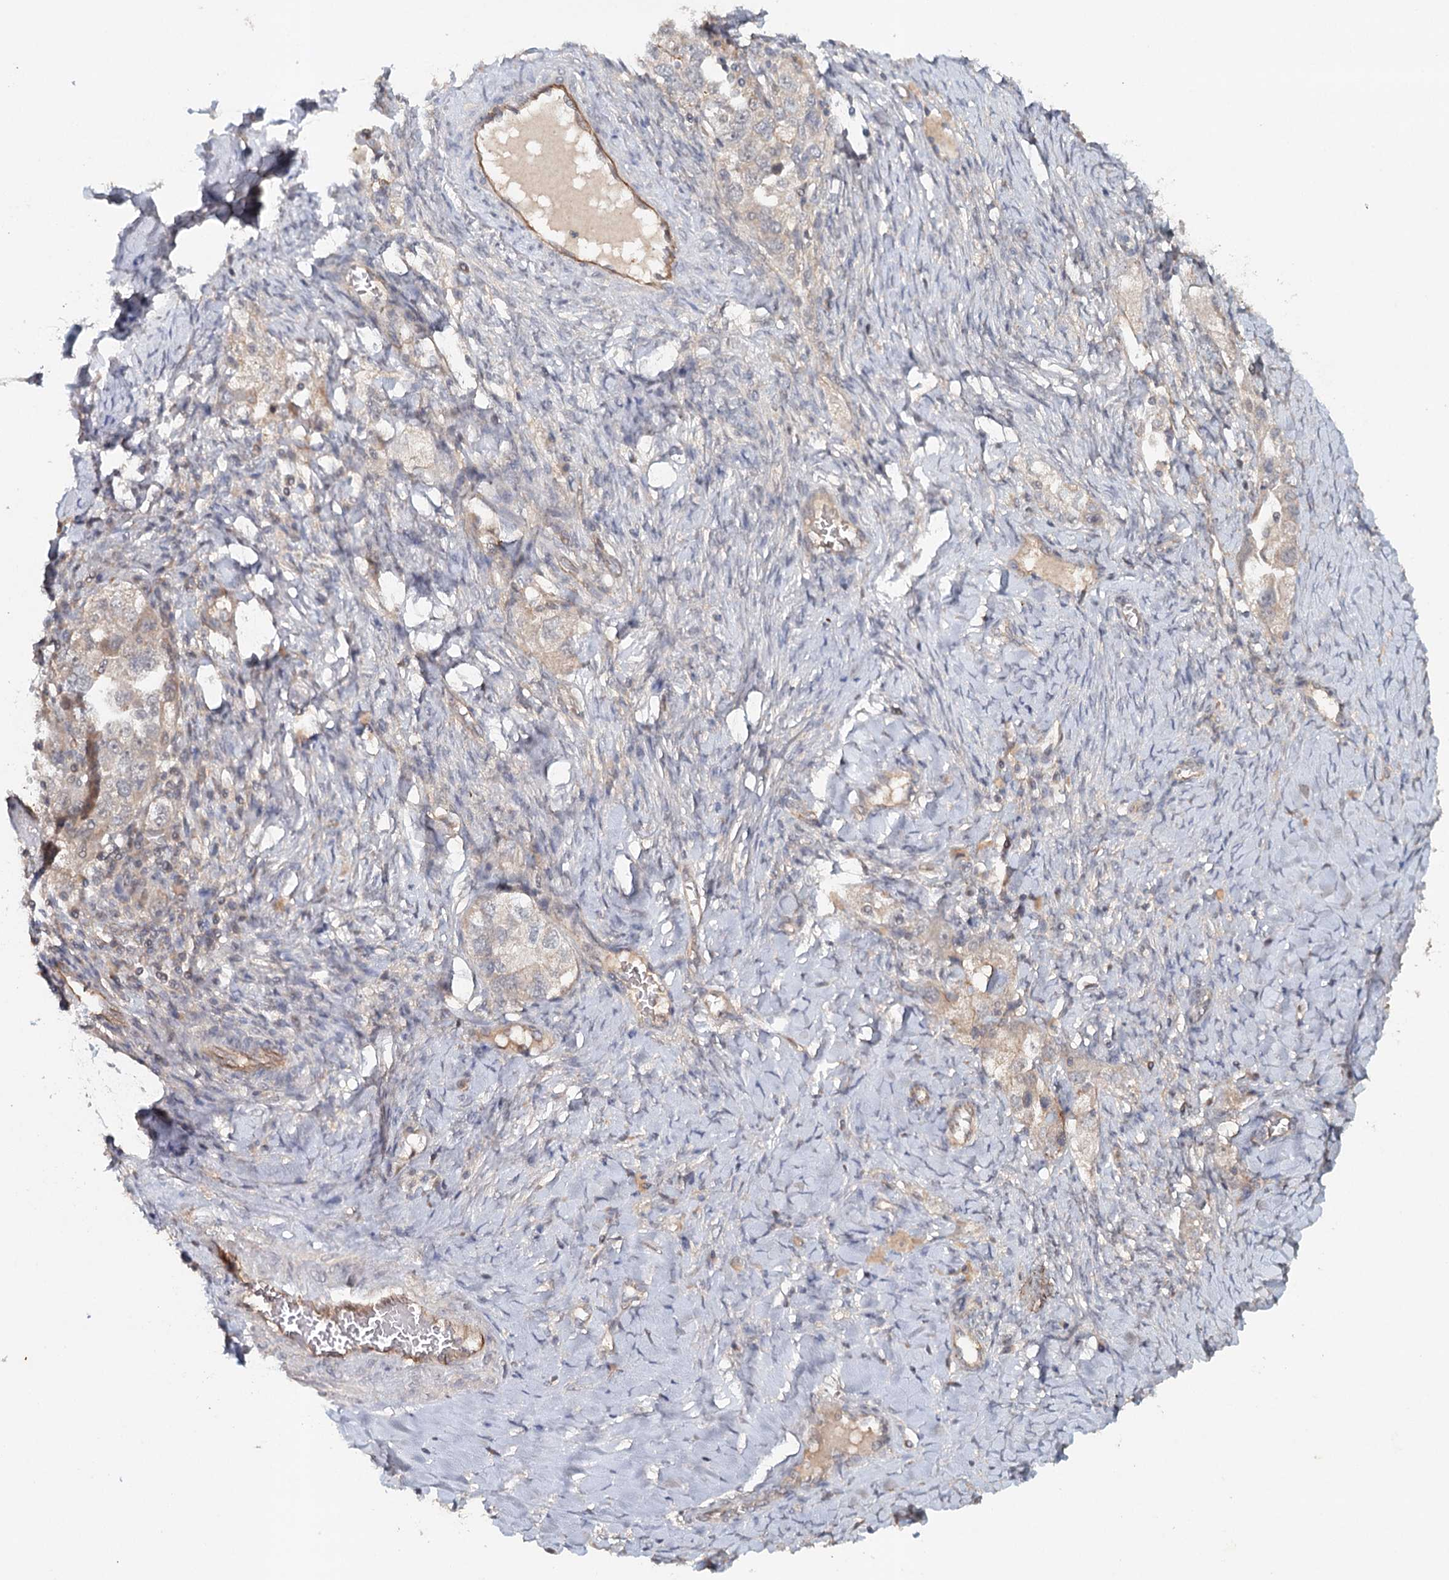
{"staining": {"intensity": "weak", "quantity": "<25%", "location": "cytoplasmic/membranous"}, "tissue": "ovarian cancer", "cell_type": "Tumor cells", "image_type": "cancer", "snomed": [{"axis": "morphology", "description": "Carcinoma, NOS"}, {"axis": "morphology", "description": "Cystadenocarcinoma, serous, NOS"}, {"axis": "topography", "description": "Ovary"}], "caption": "The histopathology image shows no staining of tumor cells in ovarian cancer.", "gene": "SYNPO", "patient": {"sex": "female", "age": 69}}